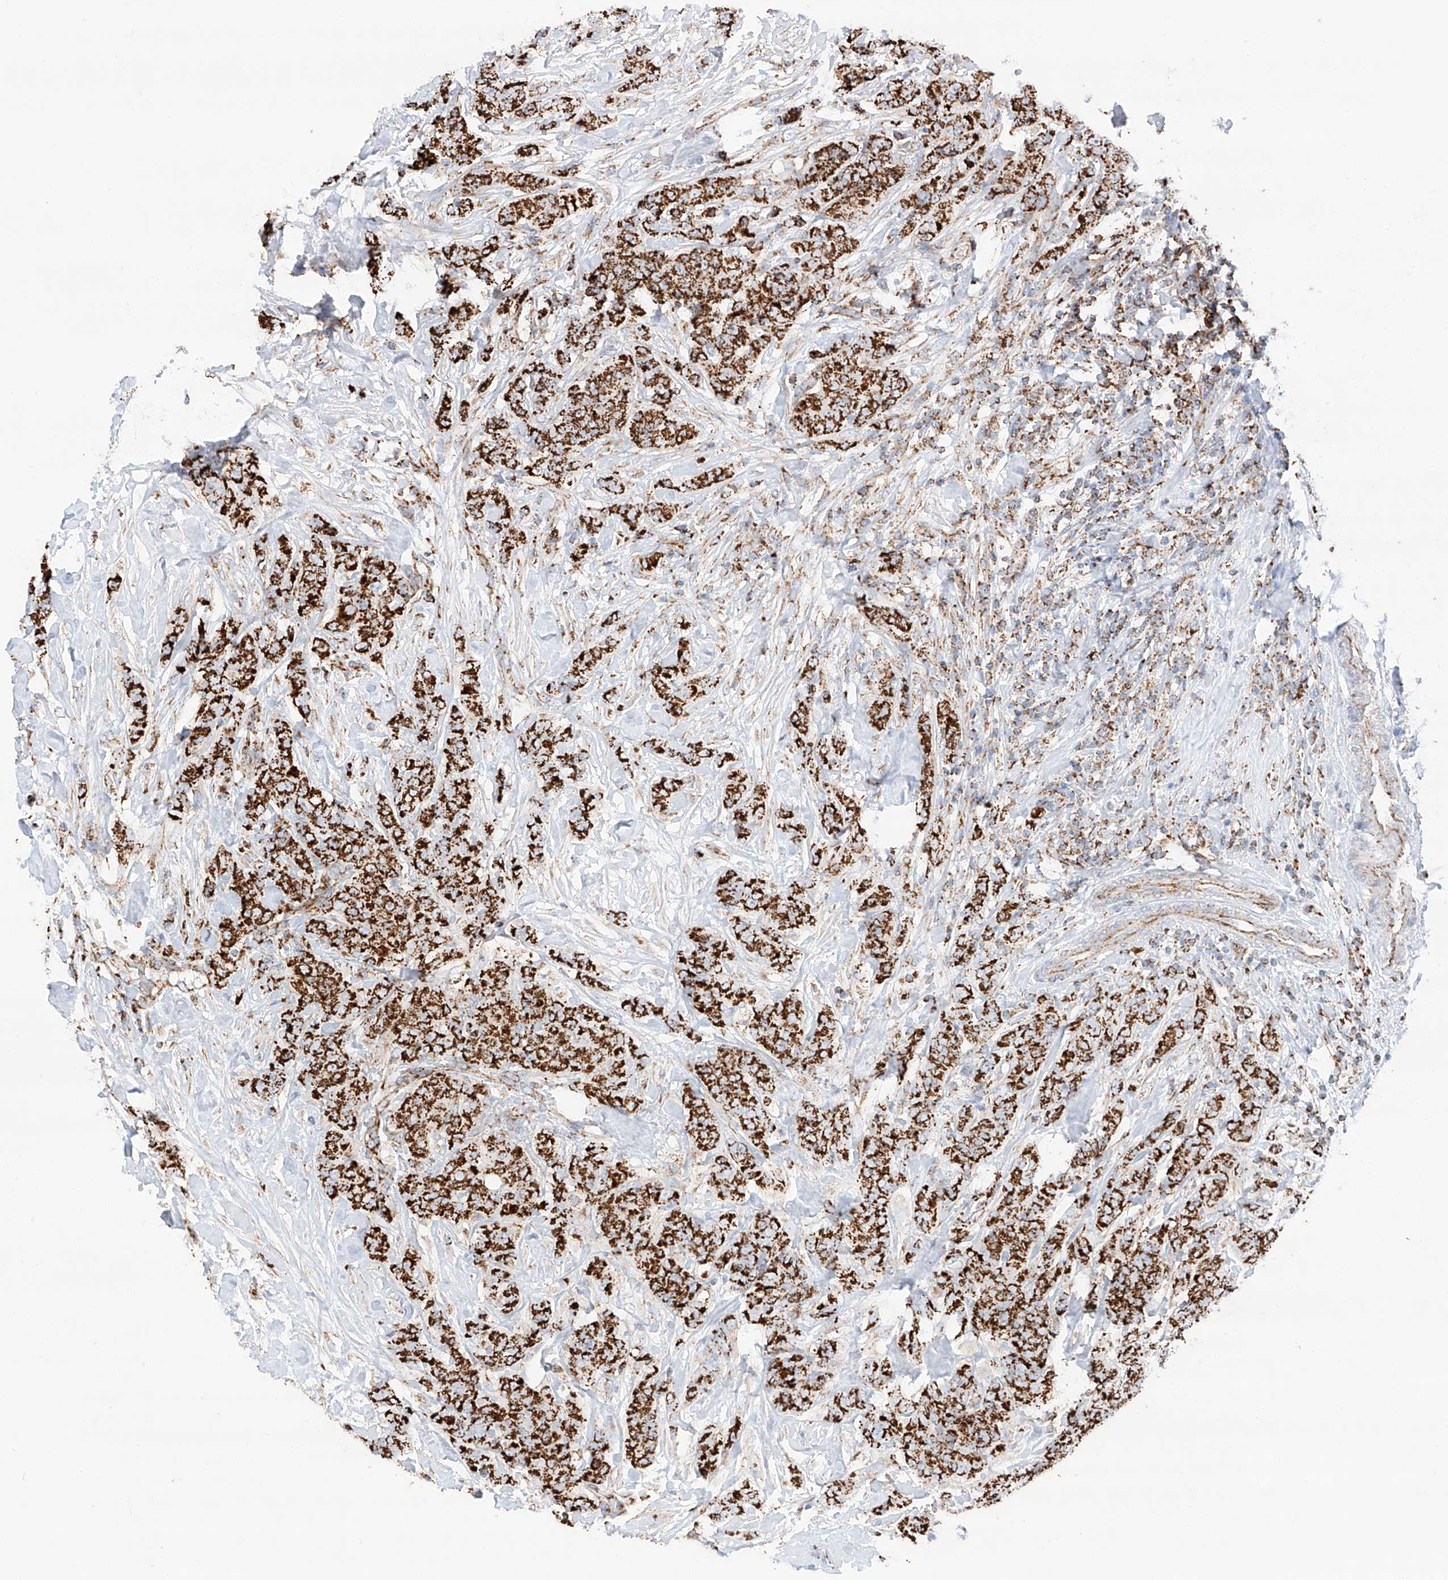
{"staining": {"intensity": "strong", "quantity": ">75%", "location": "cytoplasmic/membranous"}, "tissue": "breast cancer", "cell_type": "Tumor cells", "image_type": "cancer", "snomed": [{"axis": "morphology", "description": "Duct carcinoma"}, {"axis": "topography", "description": "Breast"}], "caption": "Tumor cells demonstrate high levels of strong cytoplasmic/membranous positivity in about >75% of cells in breast cancer.", "gene": "TTC27", "patient": {"sex": "female", "age": 40}}